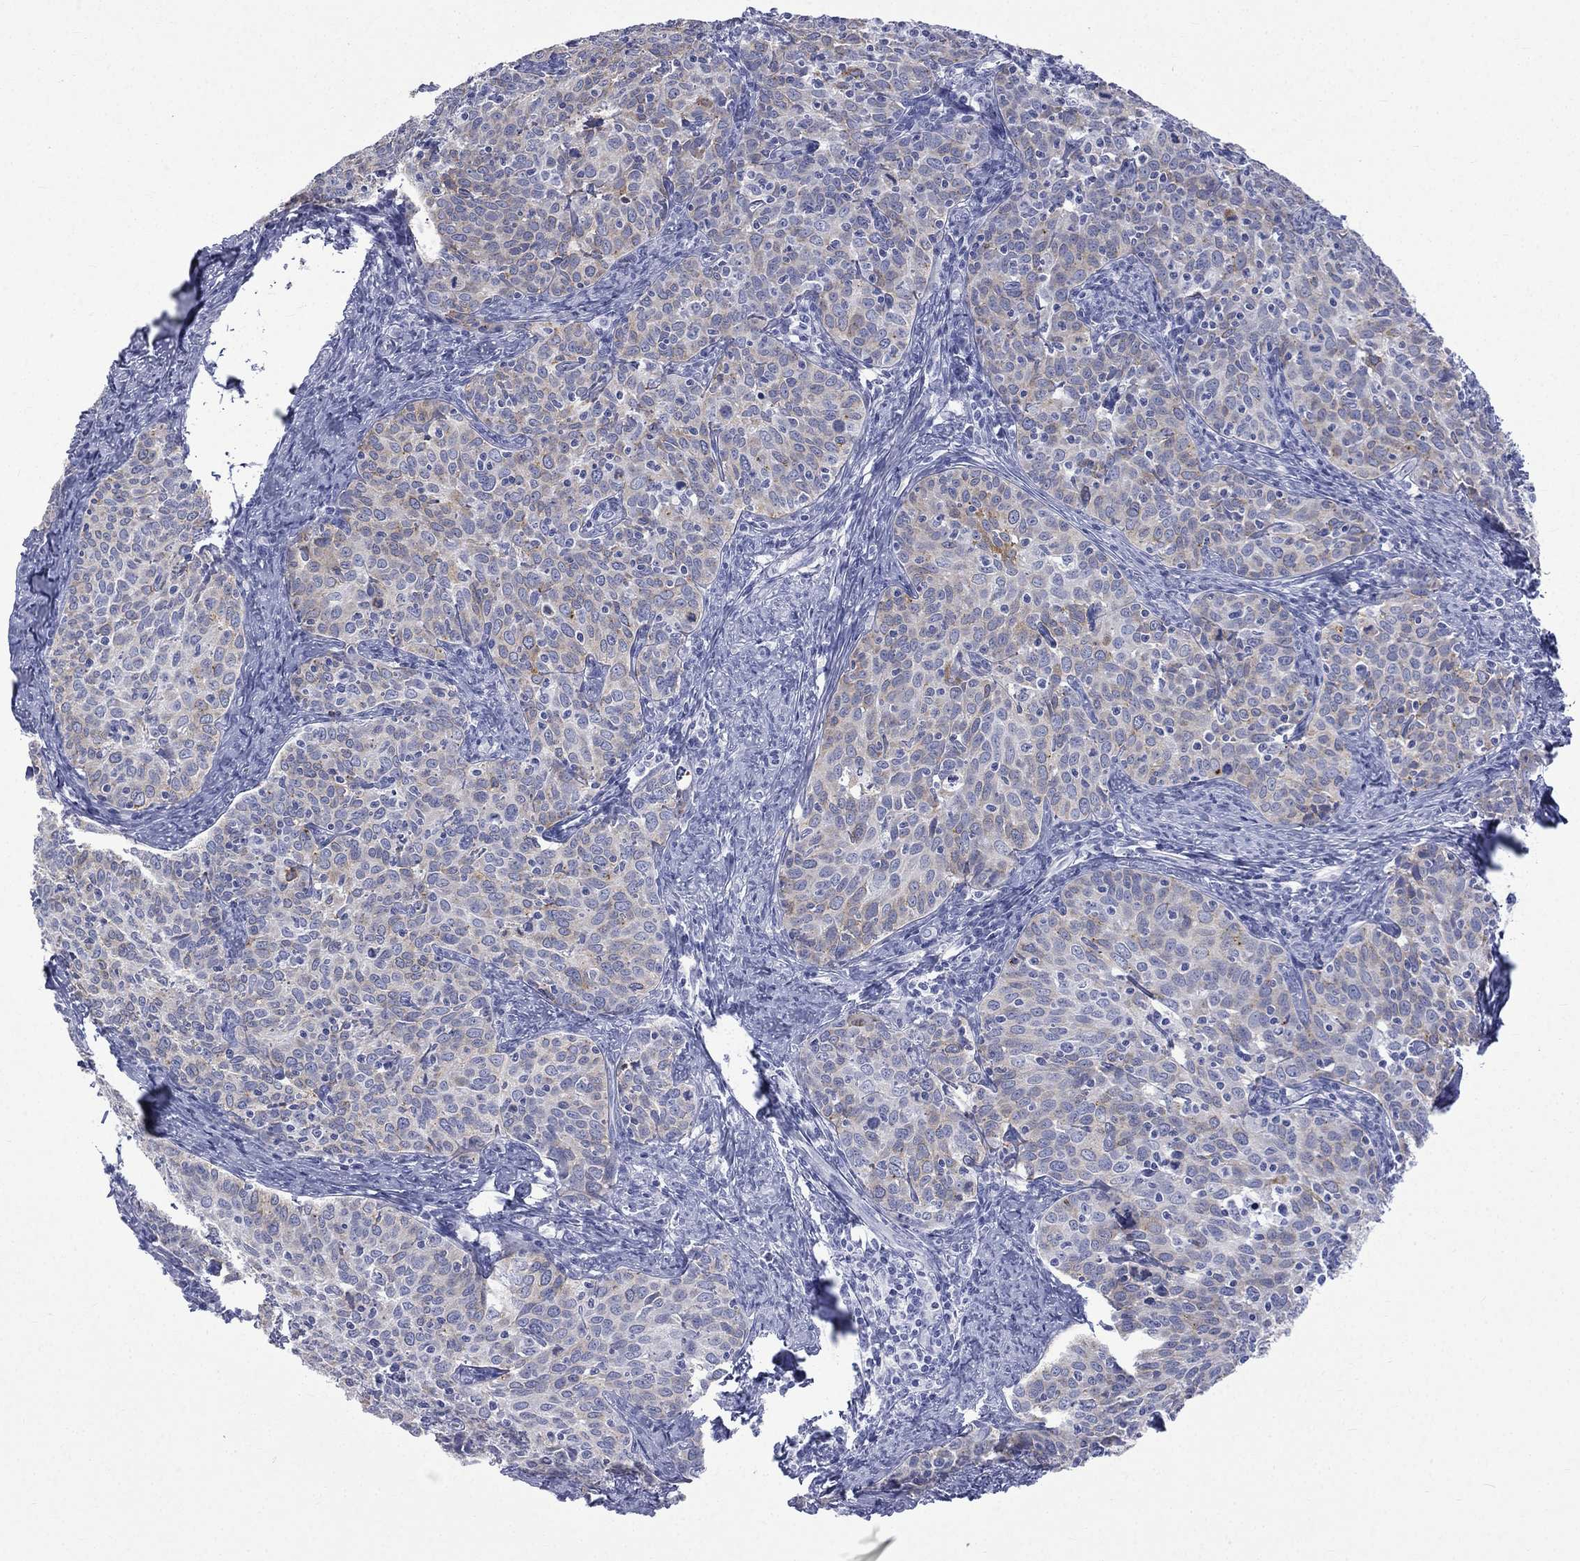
{"staining": {"intensity": "moderate", "quantity": "<25%", "location": "cytoplasmic/membranous"}, "tissue": "cervical cancer", "cell_type": "Tumor cells", "image_type": "cancer", "snomed": [{"axis": "morphology", "description": "Squamous cell carcinoma, NOS"}, {"axis": "topography", "description": "Cervix"}], "caption": "Protein analysis of cervical squamous cell carcinoma tissue reveals moderate cytoplasmic/membranous expression in approximately <25% of tumor cells.", "gene": "CES2", "patient": {"sex": "female", "age": 62}}